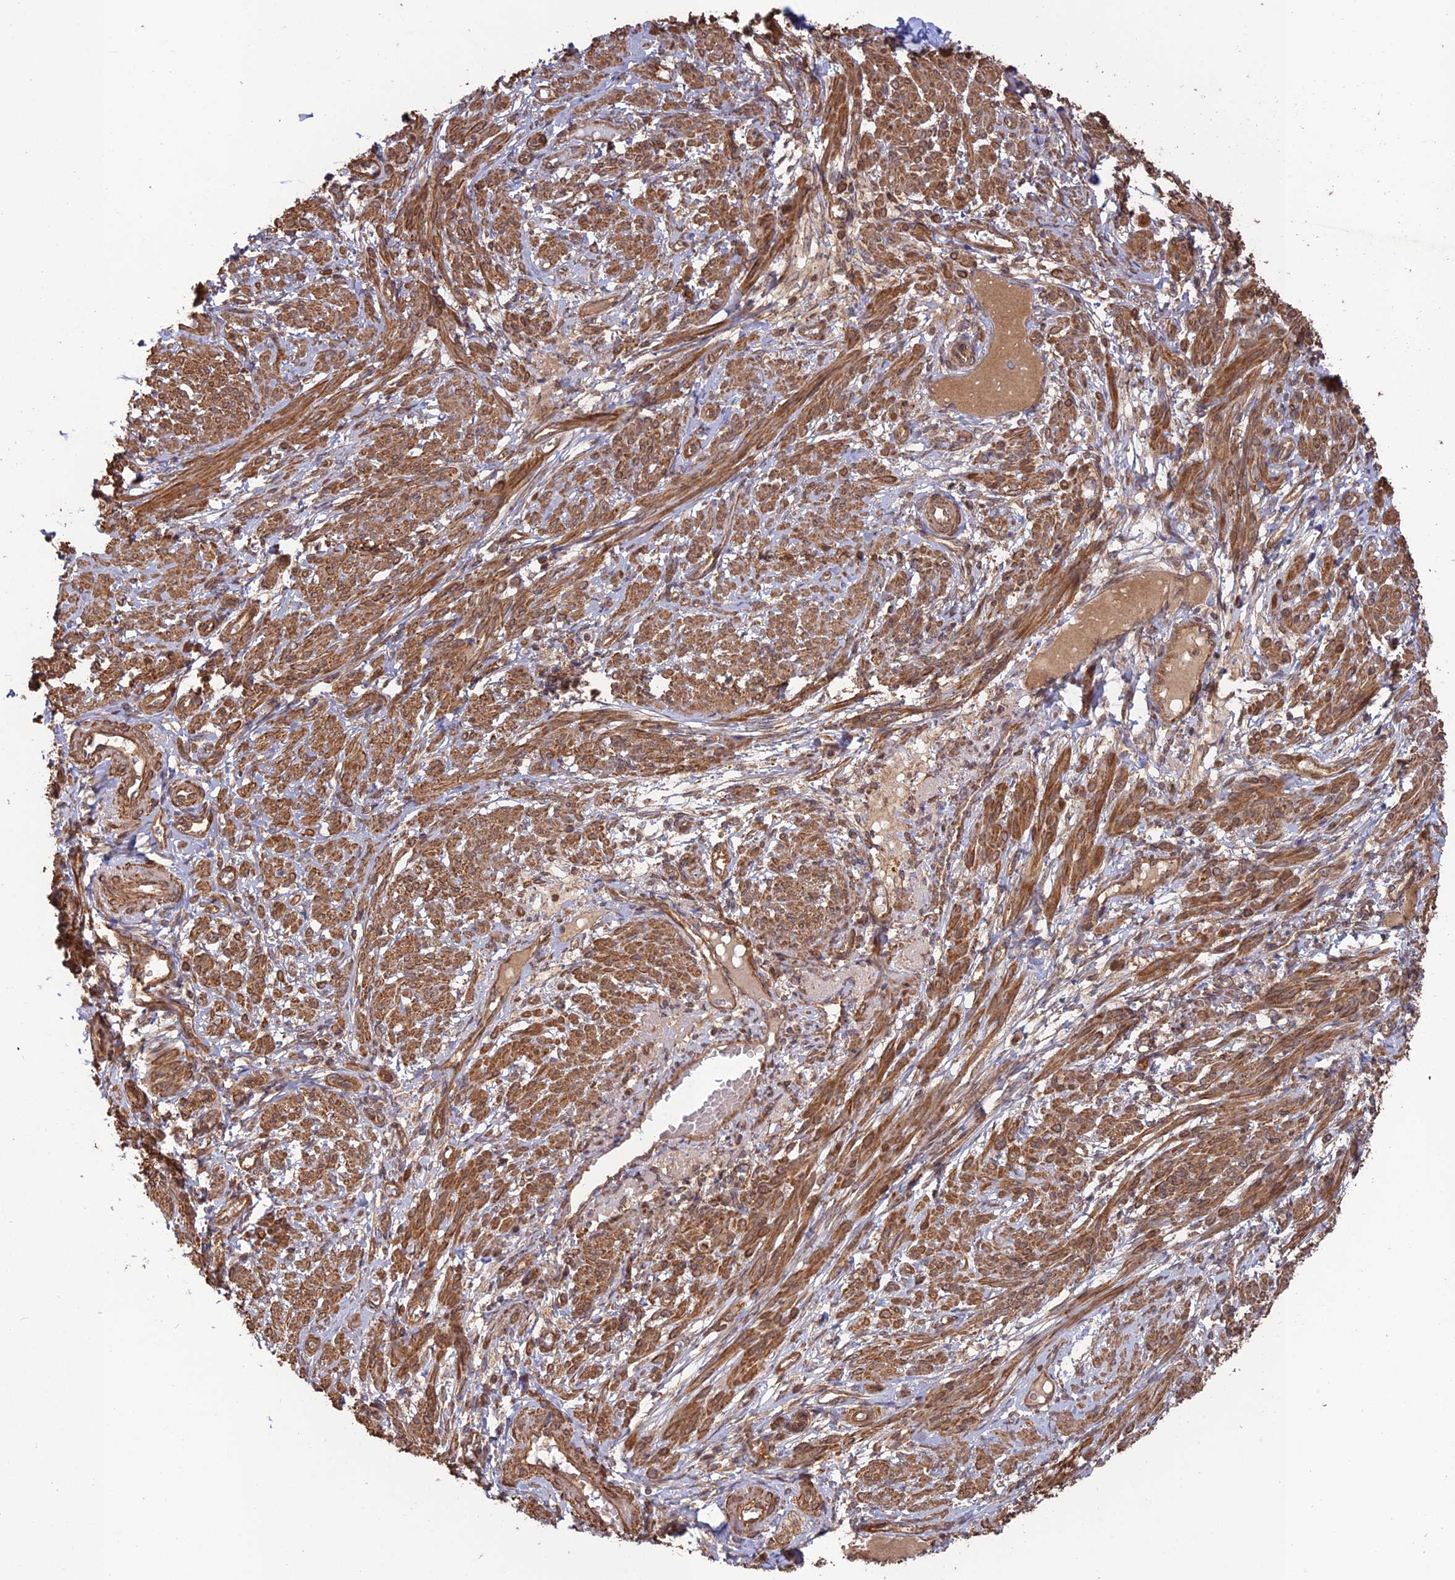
{"staining": {"intensity": "moderate", "quantity": ">75%", "location": "cytoplasmic/membranous"}, "tissue": "smooth muscle", "cell_type": "Smooth muscle cells", "image_type": "normal", "snomed": [{"axis": "morphology", "description": "Normal tissue, NOS"}, {"axis": "topography", "description": "Smooth muscle"}], "caption": "The immunohistochemical stain shows moderate cytoplasmic/membranous expression in smooth muscle cells of benign smooth muscle. The staining was performed using DAB, with brown indicating positive protein expression. Nuclei are stained blue with hematoxylin.", "gene": "CCDC174", "patient": {"sex": "female", "age": 39}}